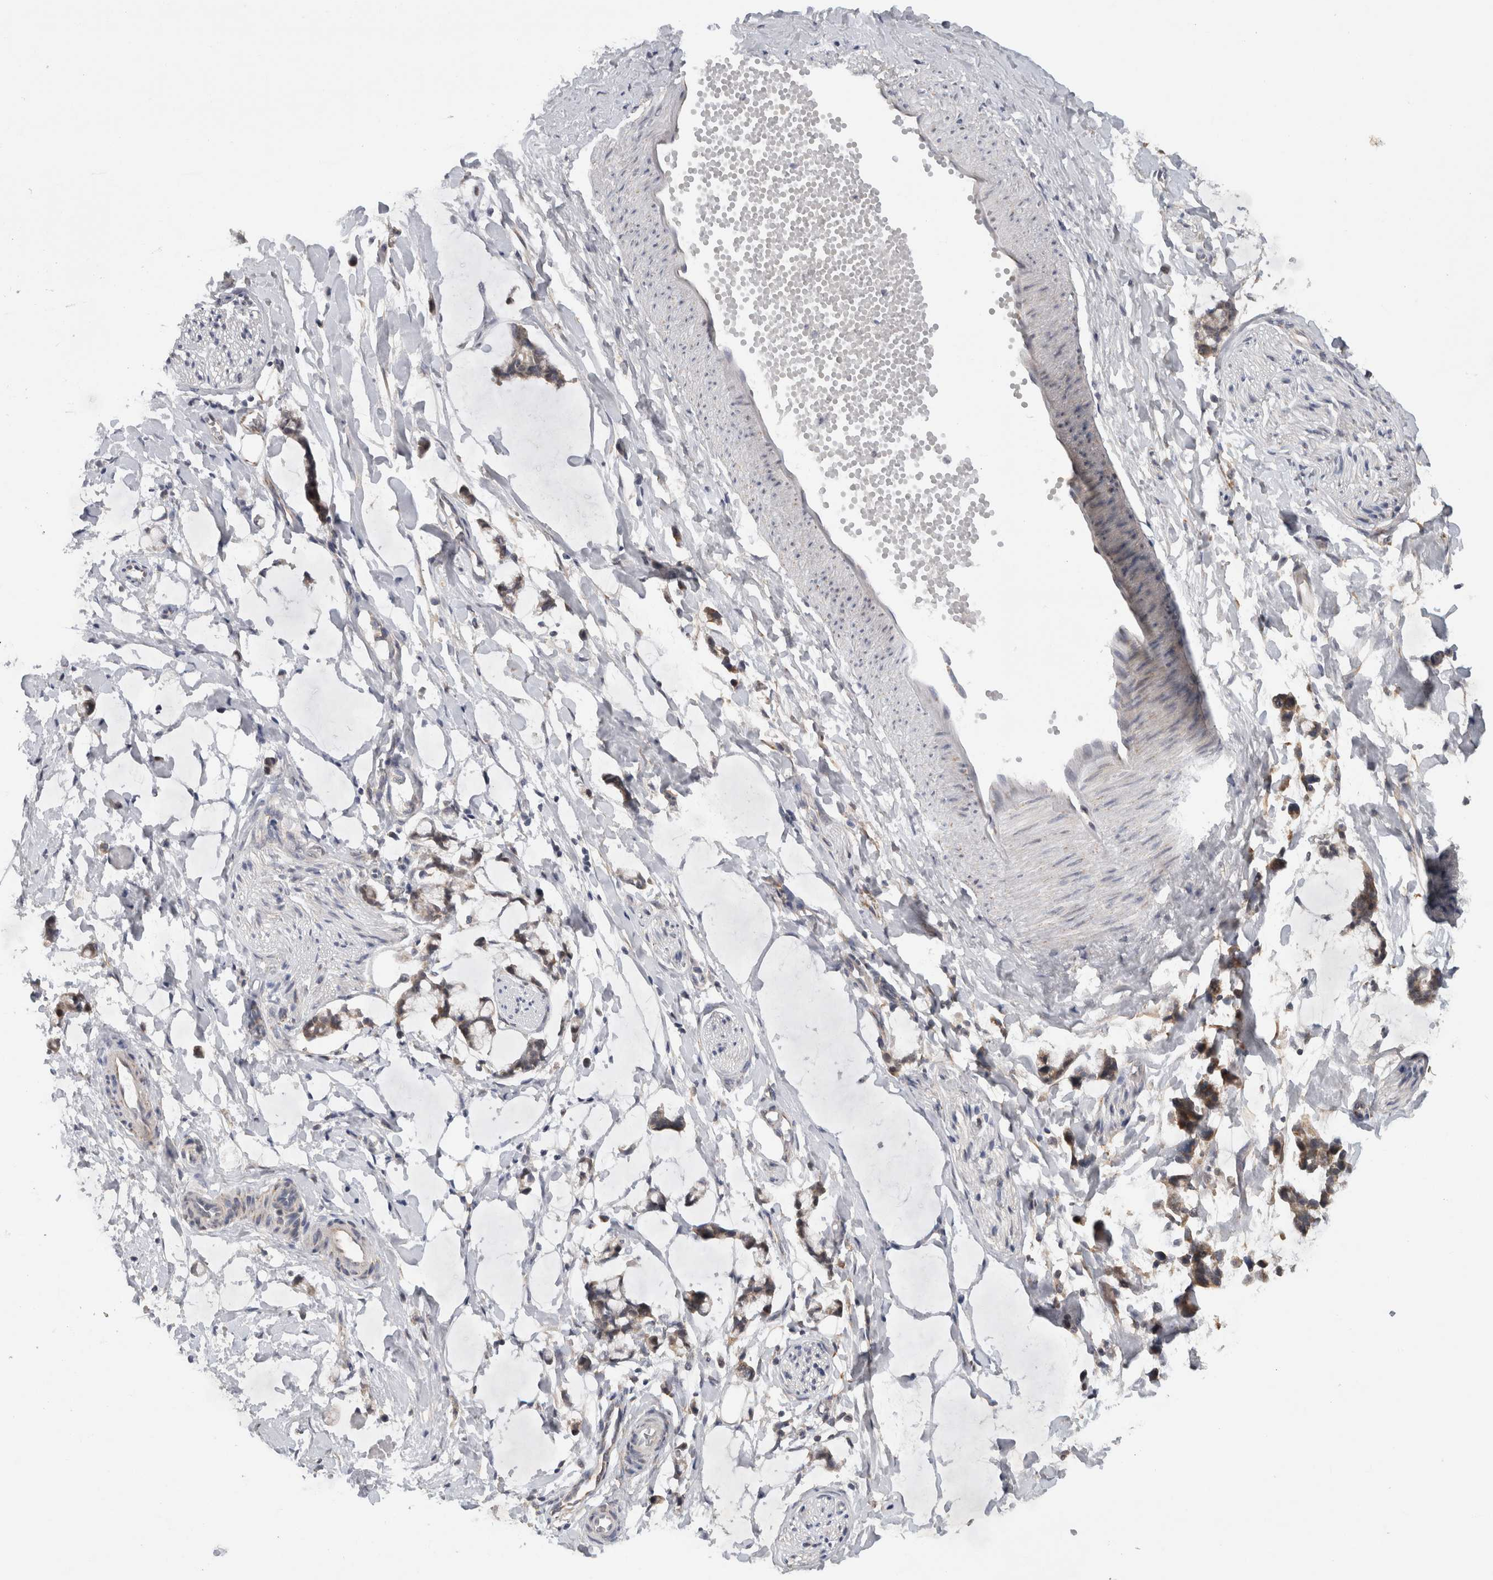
{"staining": {"intensity": "negative", "quantity": "none", "location": "none"}, "tissue": "adipose tissue", "cell_type": "Adipocytes", "image_type": "normal", "snomed": [{"axis": "morphology", "description": "Normal tissue, NOS"}, {"axis": "morphology", "description": "Adenocarcinoma, NOS"}, {"axis": "topography", "description": "Colon"}, {"axis": "topography", "description": "Peripheral nerve tissue"}], "caption": "This image is of unremarkable adipose tissue stained with IHC to label a protein in brown with the nuclei are counter-stained blue. There is no expression in adipocytes. (Brightfield microscopy of DAB (3,3'-diaminobenzidine) IHC at high magnification).", "gene": "DYRK2", "patient": {"sex": "male", "age": 14}}